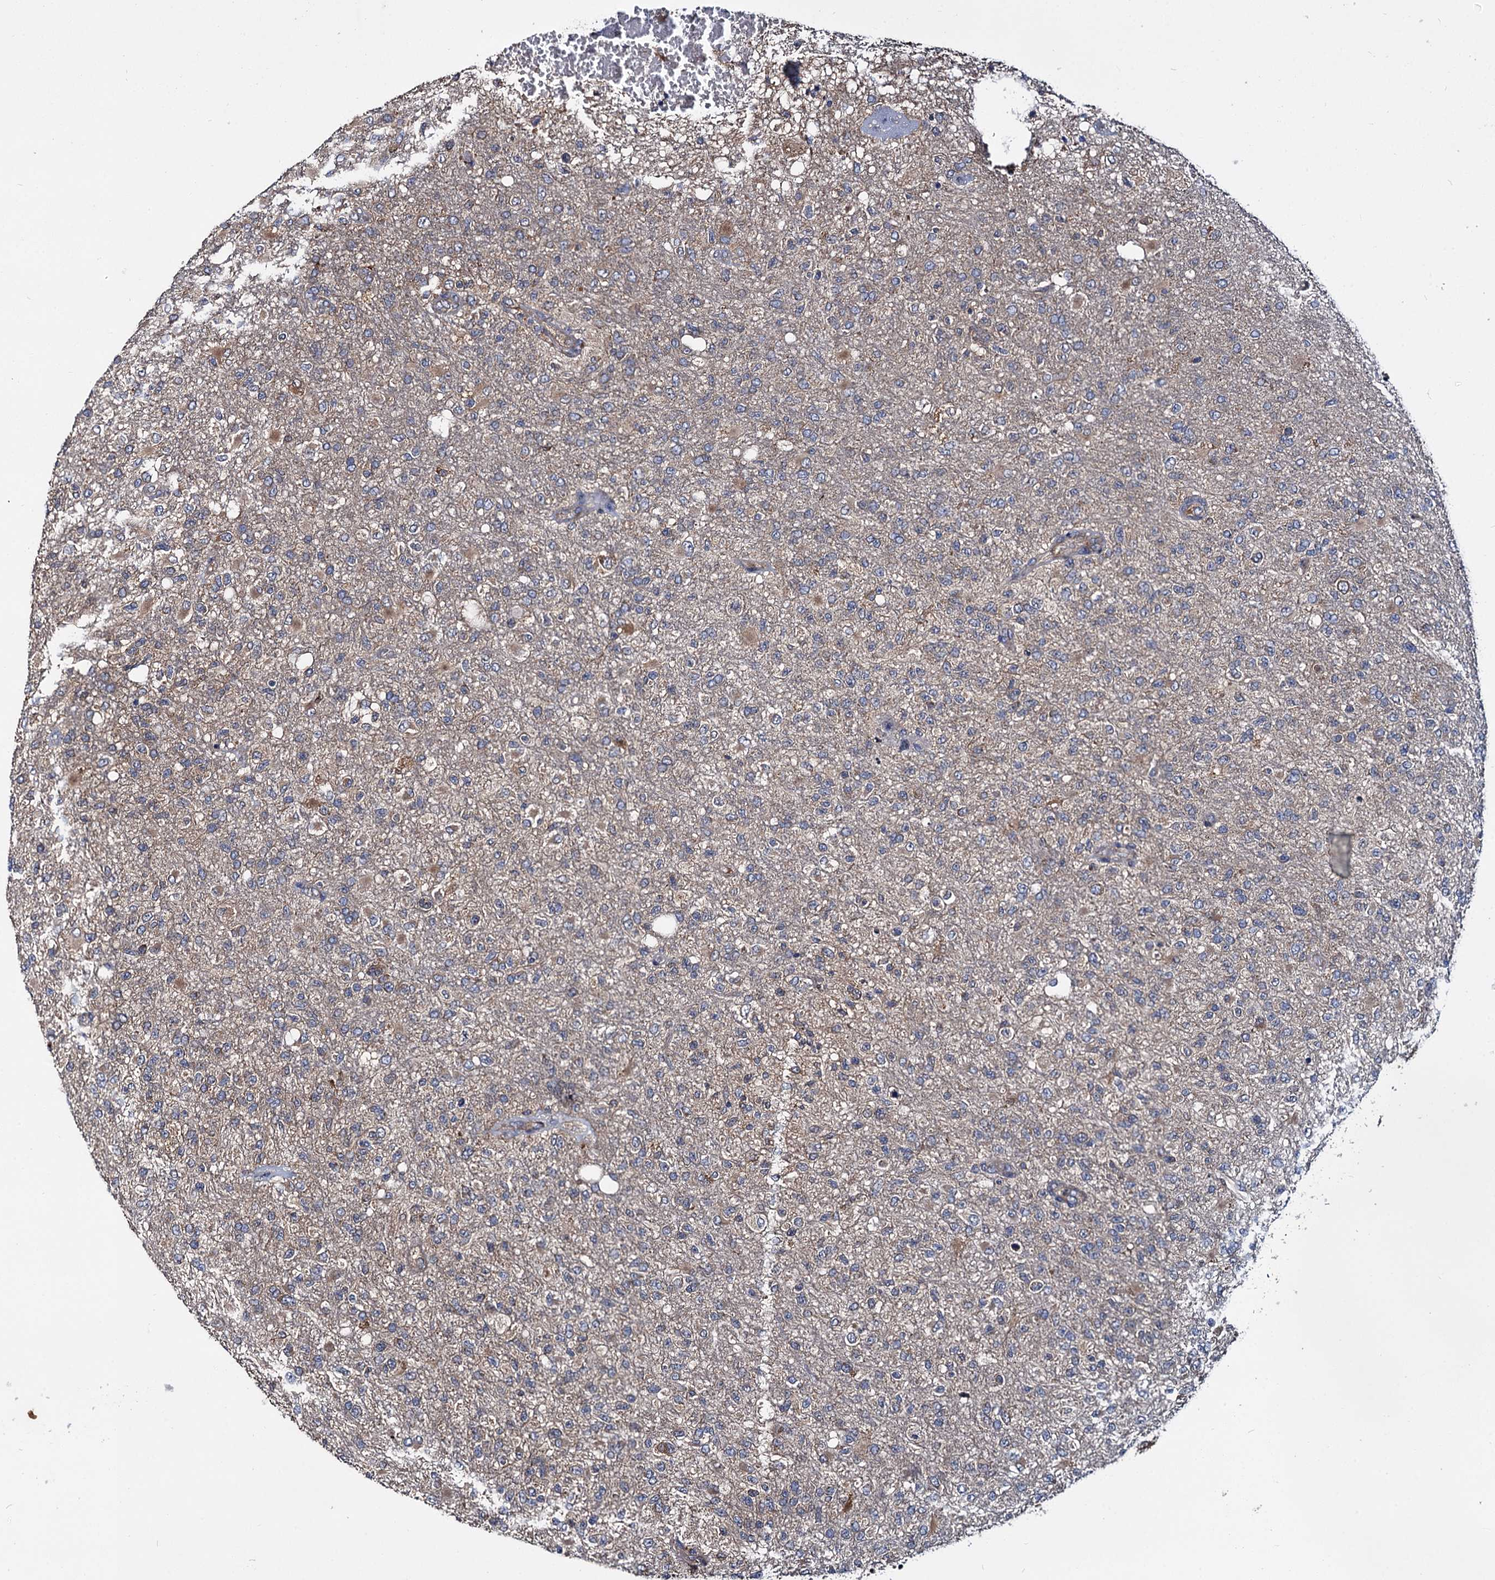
{"staining": {"intensity": "weak", "quantity": "<25%", "location": "cytoplasmic/membranous"}, "tissue": "glioma", "cell_type": "Tumor cells", "image_type": "cancer", "snomed": [{"axis": "morphology", "description": "Glioma, malignant, High grade"}, {"axis": "topography", "description": "Brain"}], "caption": "Immunohistochemical staining of human high-grade glioma (malignant) demonstrates no significant expression in tumor cells.", "gene": "CEP192", "patient": {"sex": "female", "age": 74}}